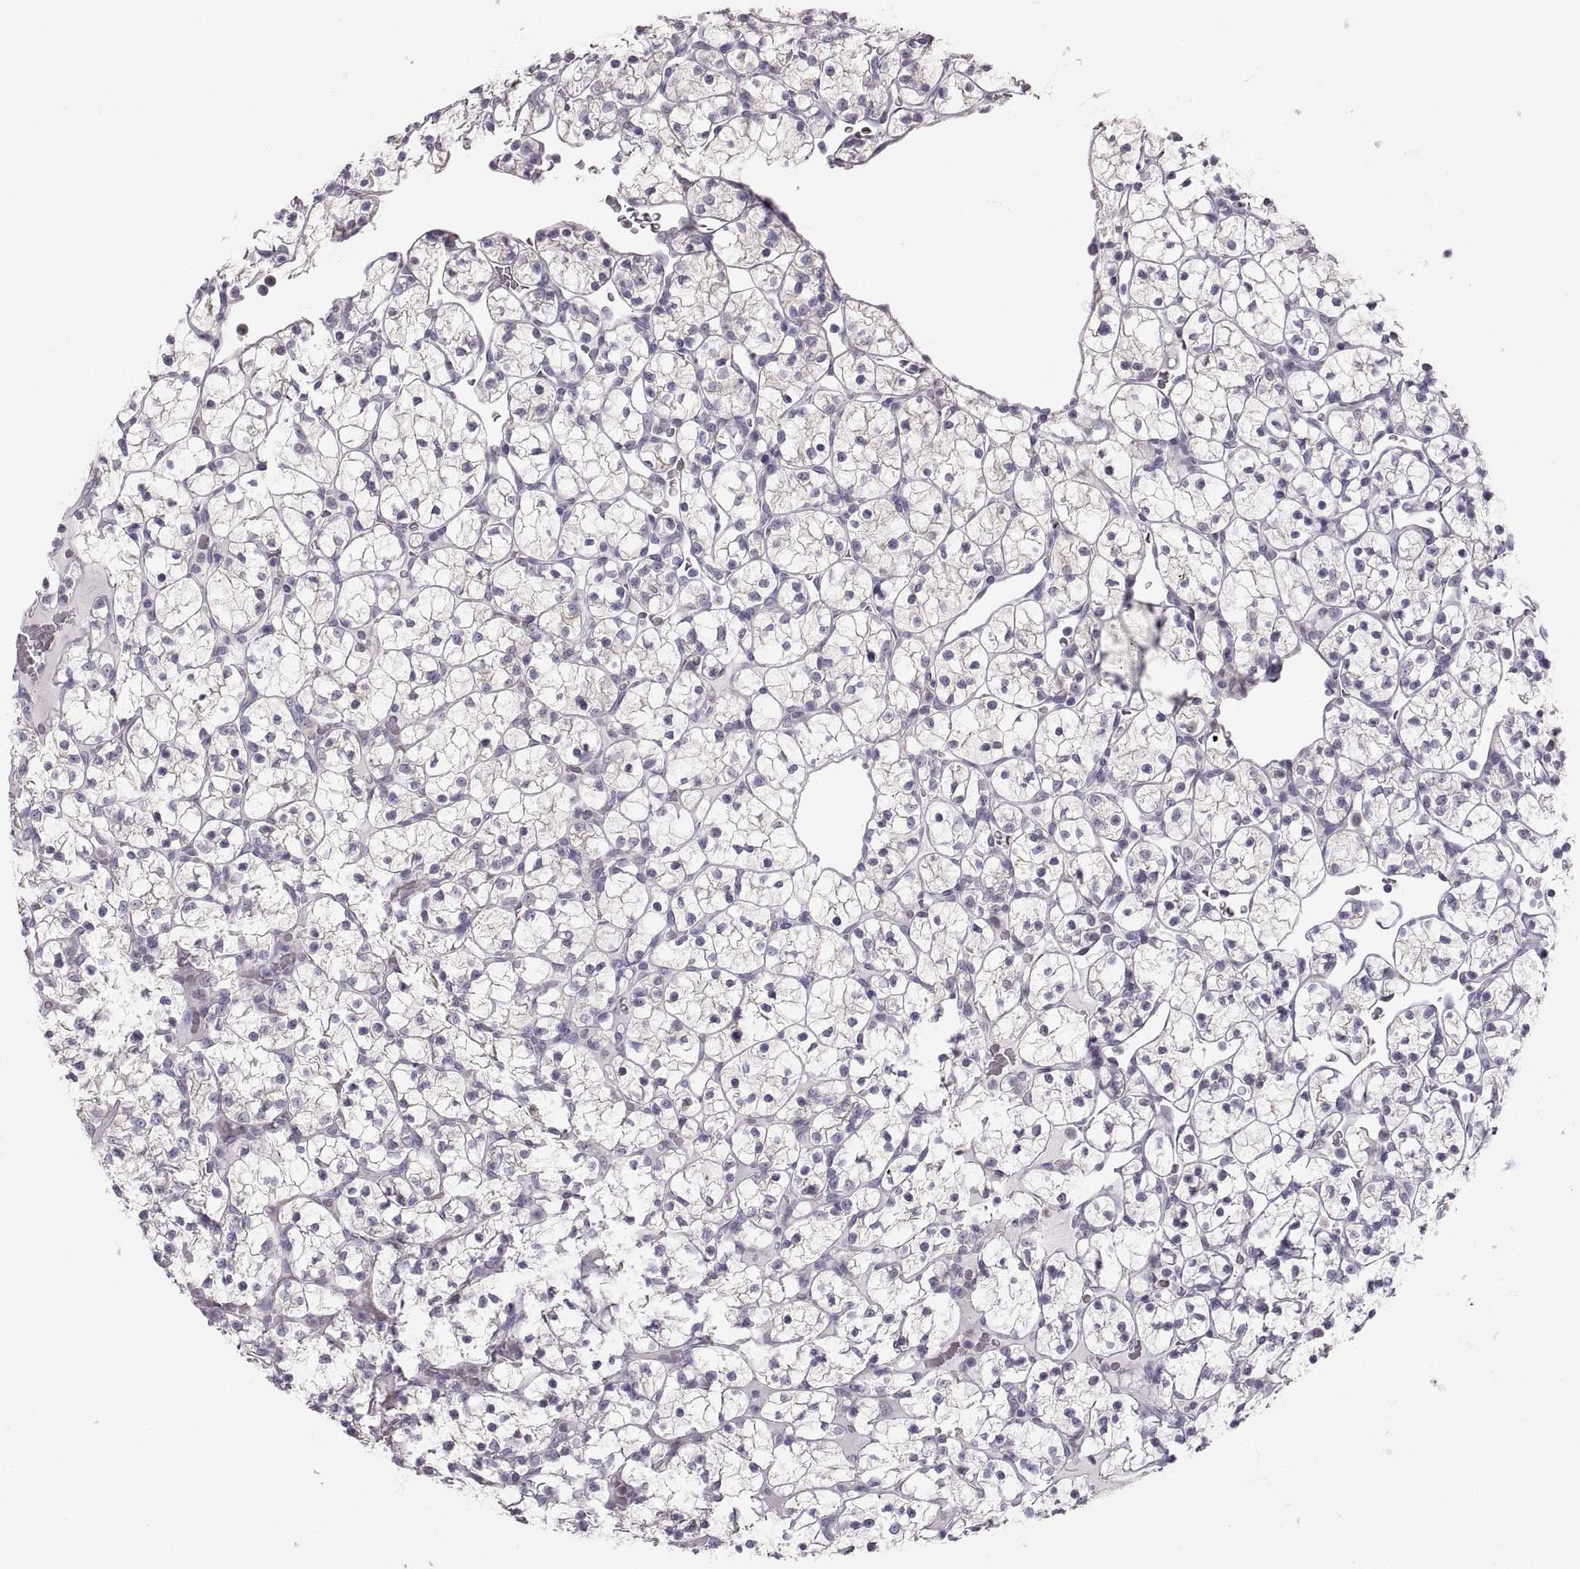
{"staining": {"intensity": "negative", "quantity": "none", "location": "none"}, "tissue": "renal cancer", "cell_type": "Tumor cells", "image_type": "cancer", "snomed": [{"axis": "morphology", "description": "Adenocarcinoma, NOS"}, {"axis": "topography", "description": "Kidney"}], "caption": "This is a image of immunohistochemistry (IHC) staining of renal cancer (adenocarcinoma), which shows no staining in tumor cells.", "gene": "ZNF185", "patient": {"sex": "female", "age": 89}}